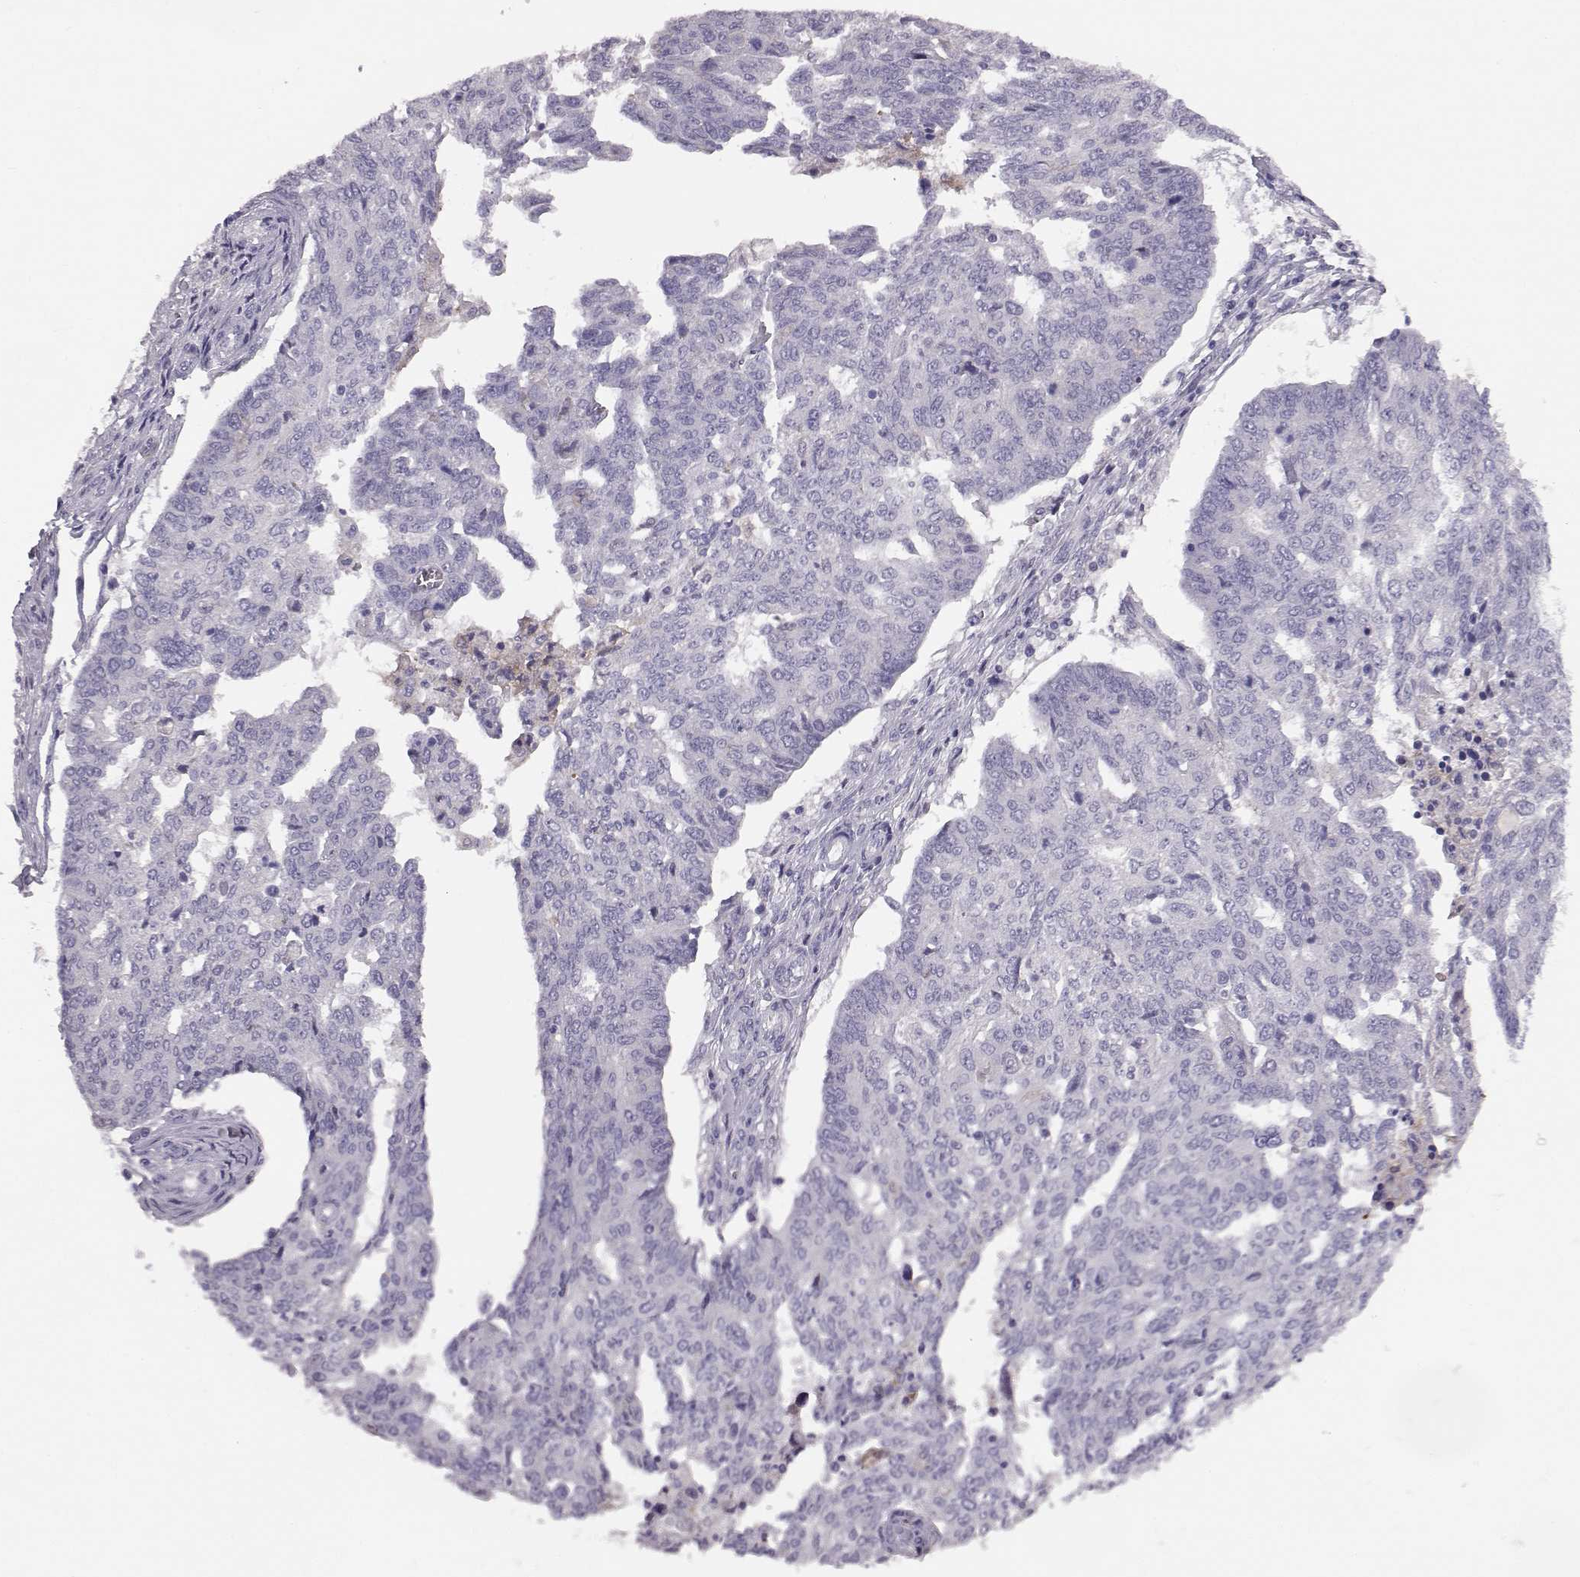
{"staining": {"intensity": "negative", "quantity": "none", "location": "none"}, "tissue": "ovarian cancer", "cell_type": "Tumor cells", "image_type": "cancer", "snomed": [{"axis": "morphology", "description": "Cystadenocarcinoma, serous, NOS"}, {"axis": "topography", "description": "Ovary"}], "caption": "Immunohistochemistry (IHC) micrograph of ovarian serous cystadenocarcinoma stained for a protein (brown), which reveals no expression in tumor cells.", "gene": "ADGRG5", "patient": {"sex": "female", "age": 67}}